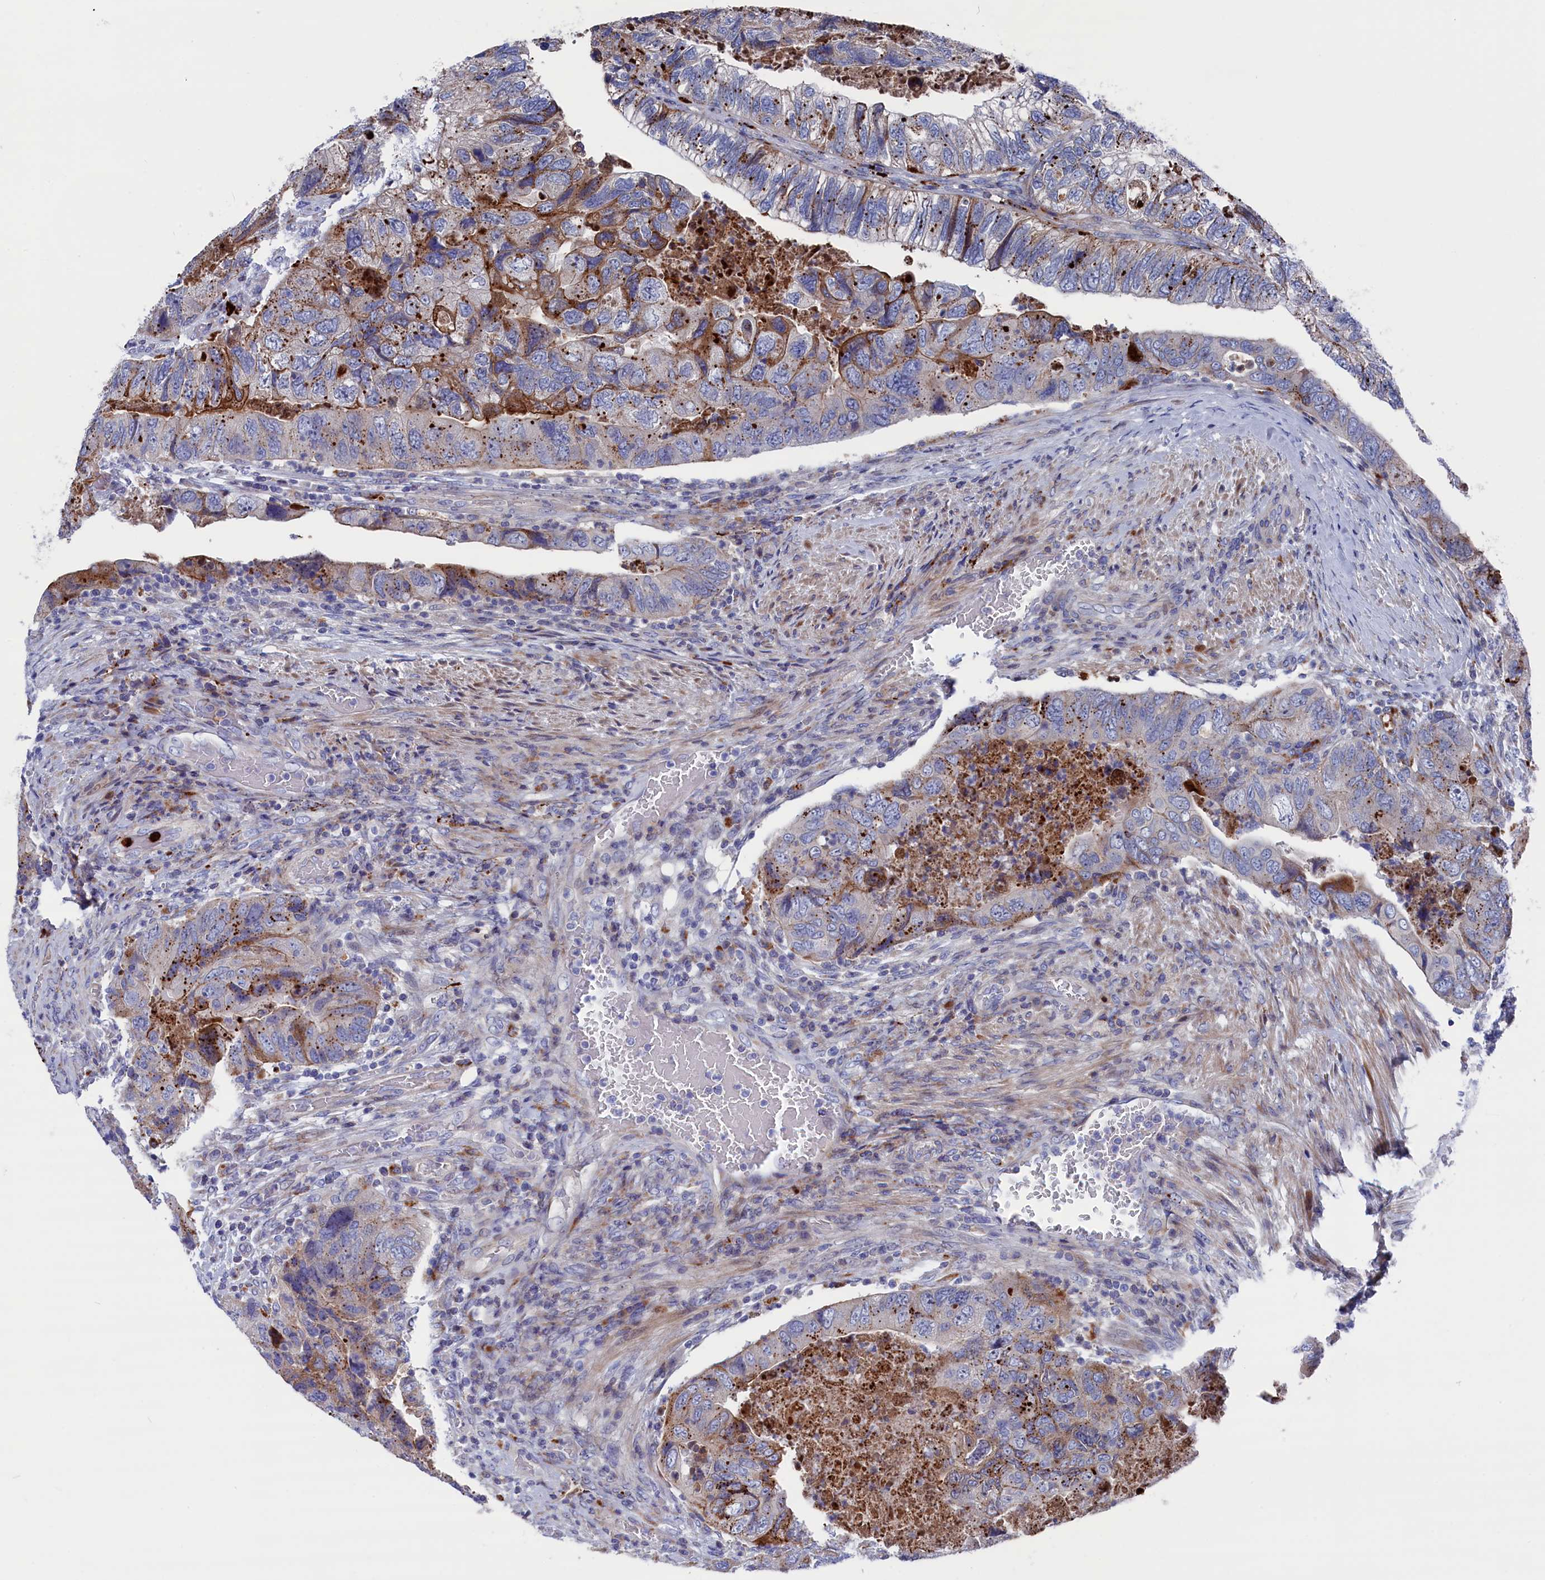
{"staining": {"intensity": "moderate", "quantity": "<25%", "location": "cytoplasmic/membranous"}, "tissue": "colorectal cancer", "cell_type": "Tumor cells", "image_type": "cancer", "snomed": [{"axis": "morphology", "description": "Adenocarcinoma, NOS"}, {"axis": "topography", "description": "Rectum"}], "caption": "Immunohistochemistry of colorectal cancer (adenocarcinoma) exhibits low levels of moderate cytoplasmic/membranous staining in about <25% of tumor cells.", "gene": "NUDT7", "patient": {"sex": "male", "age": 63}}